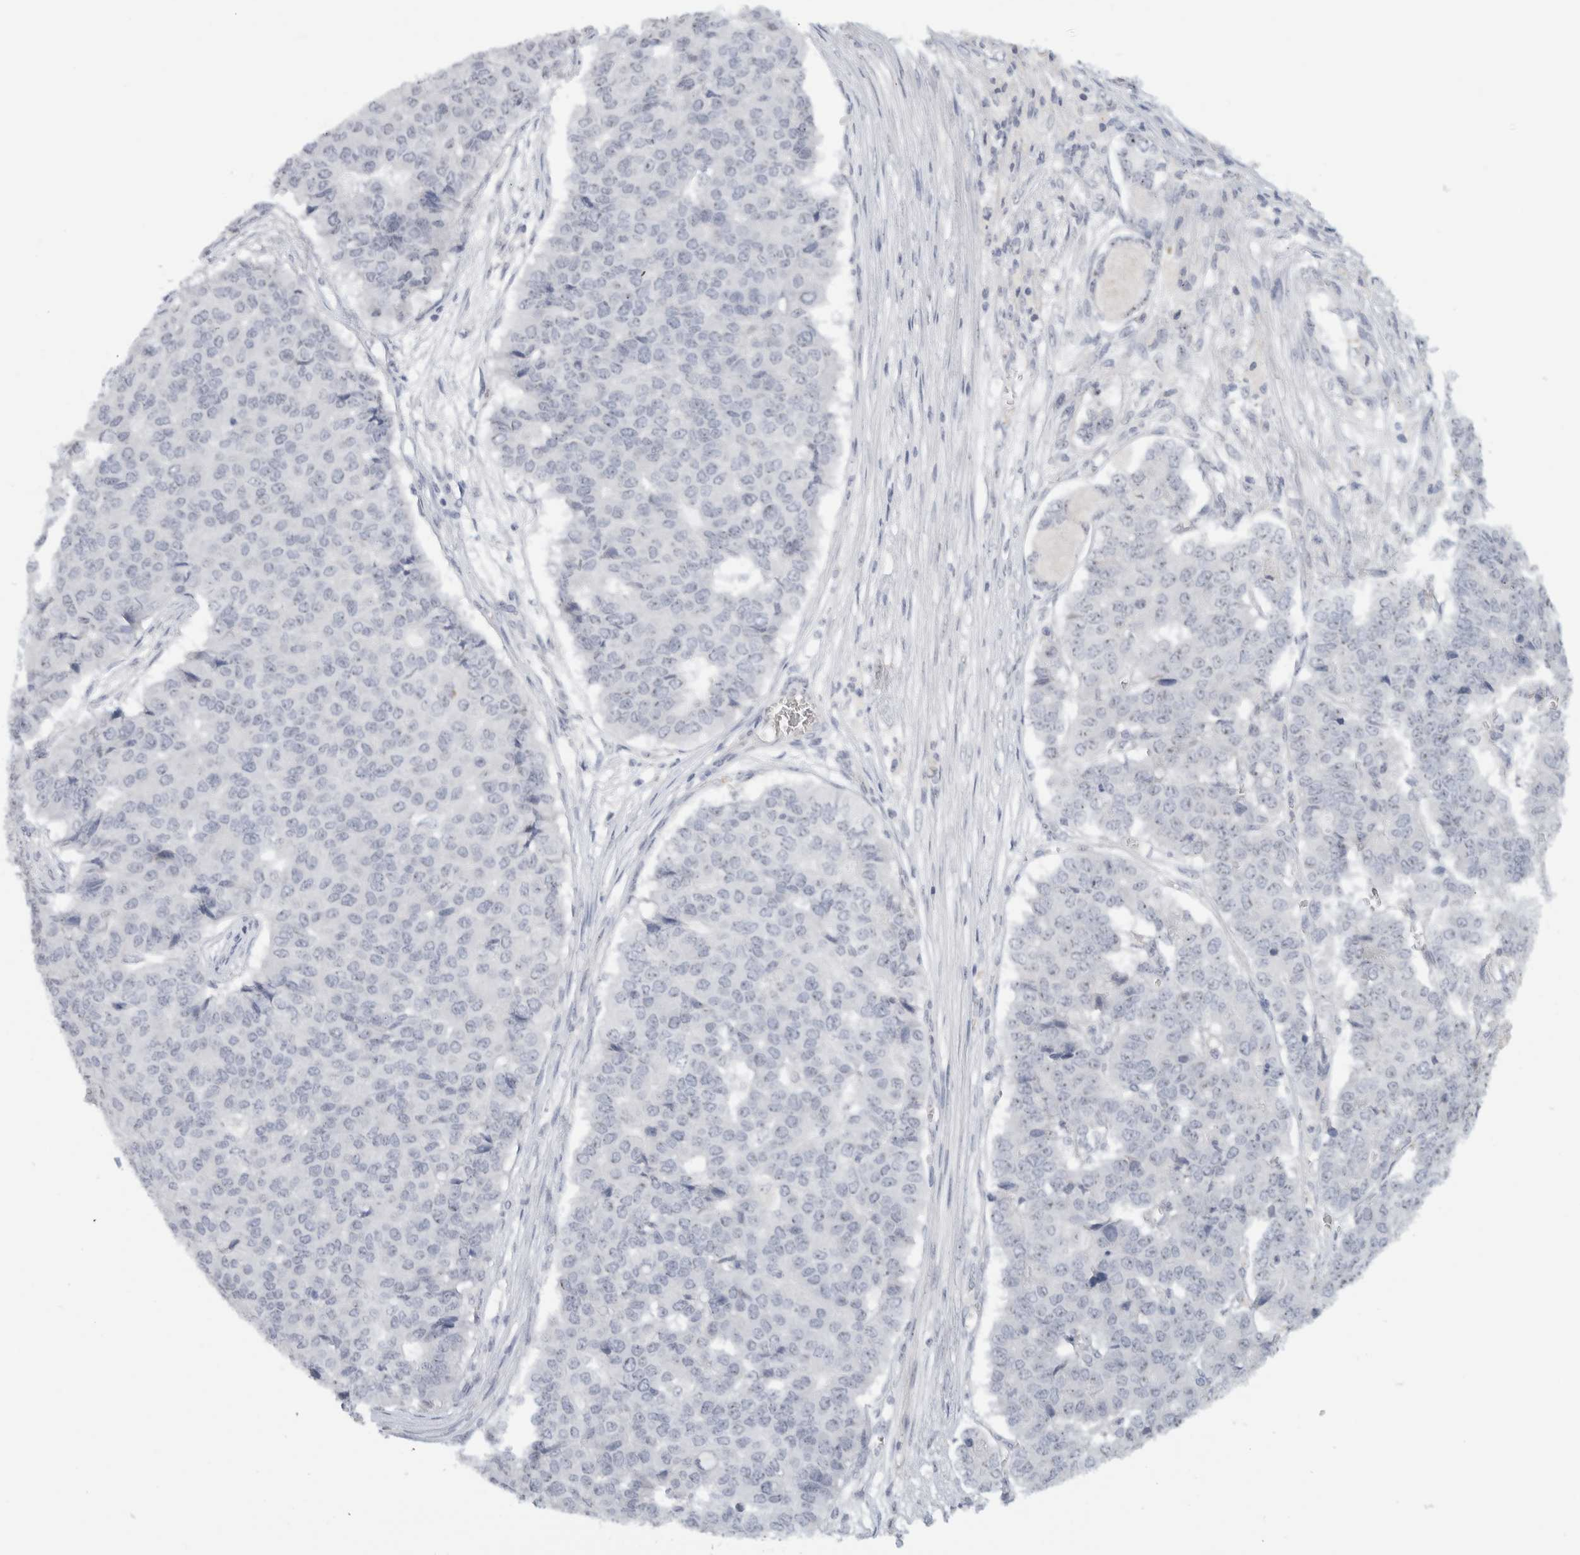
{"staining": {"intensity": "negative", "quantity": "none", "location": "none"}, "tissue": "pancreatic cancer", "cell_type": "Tumor cells", "image_type": "cancer", "snomed": [{"axis": "morphology", "description": "Adenocarcinoma, NOS"}, {"axis": "topography", "description": "Pancreas"}], "caption": "Immunohistochemistry of pancreatic cancer (adenocarcinoma) demonstrates no staining in tumor cells.", "gene": "FMR1NB", "patient": {"sex": "male", "age": 50}}